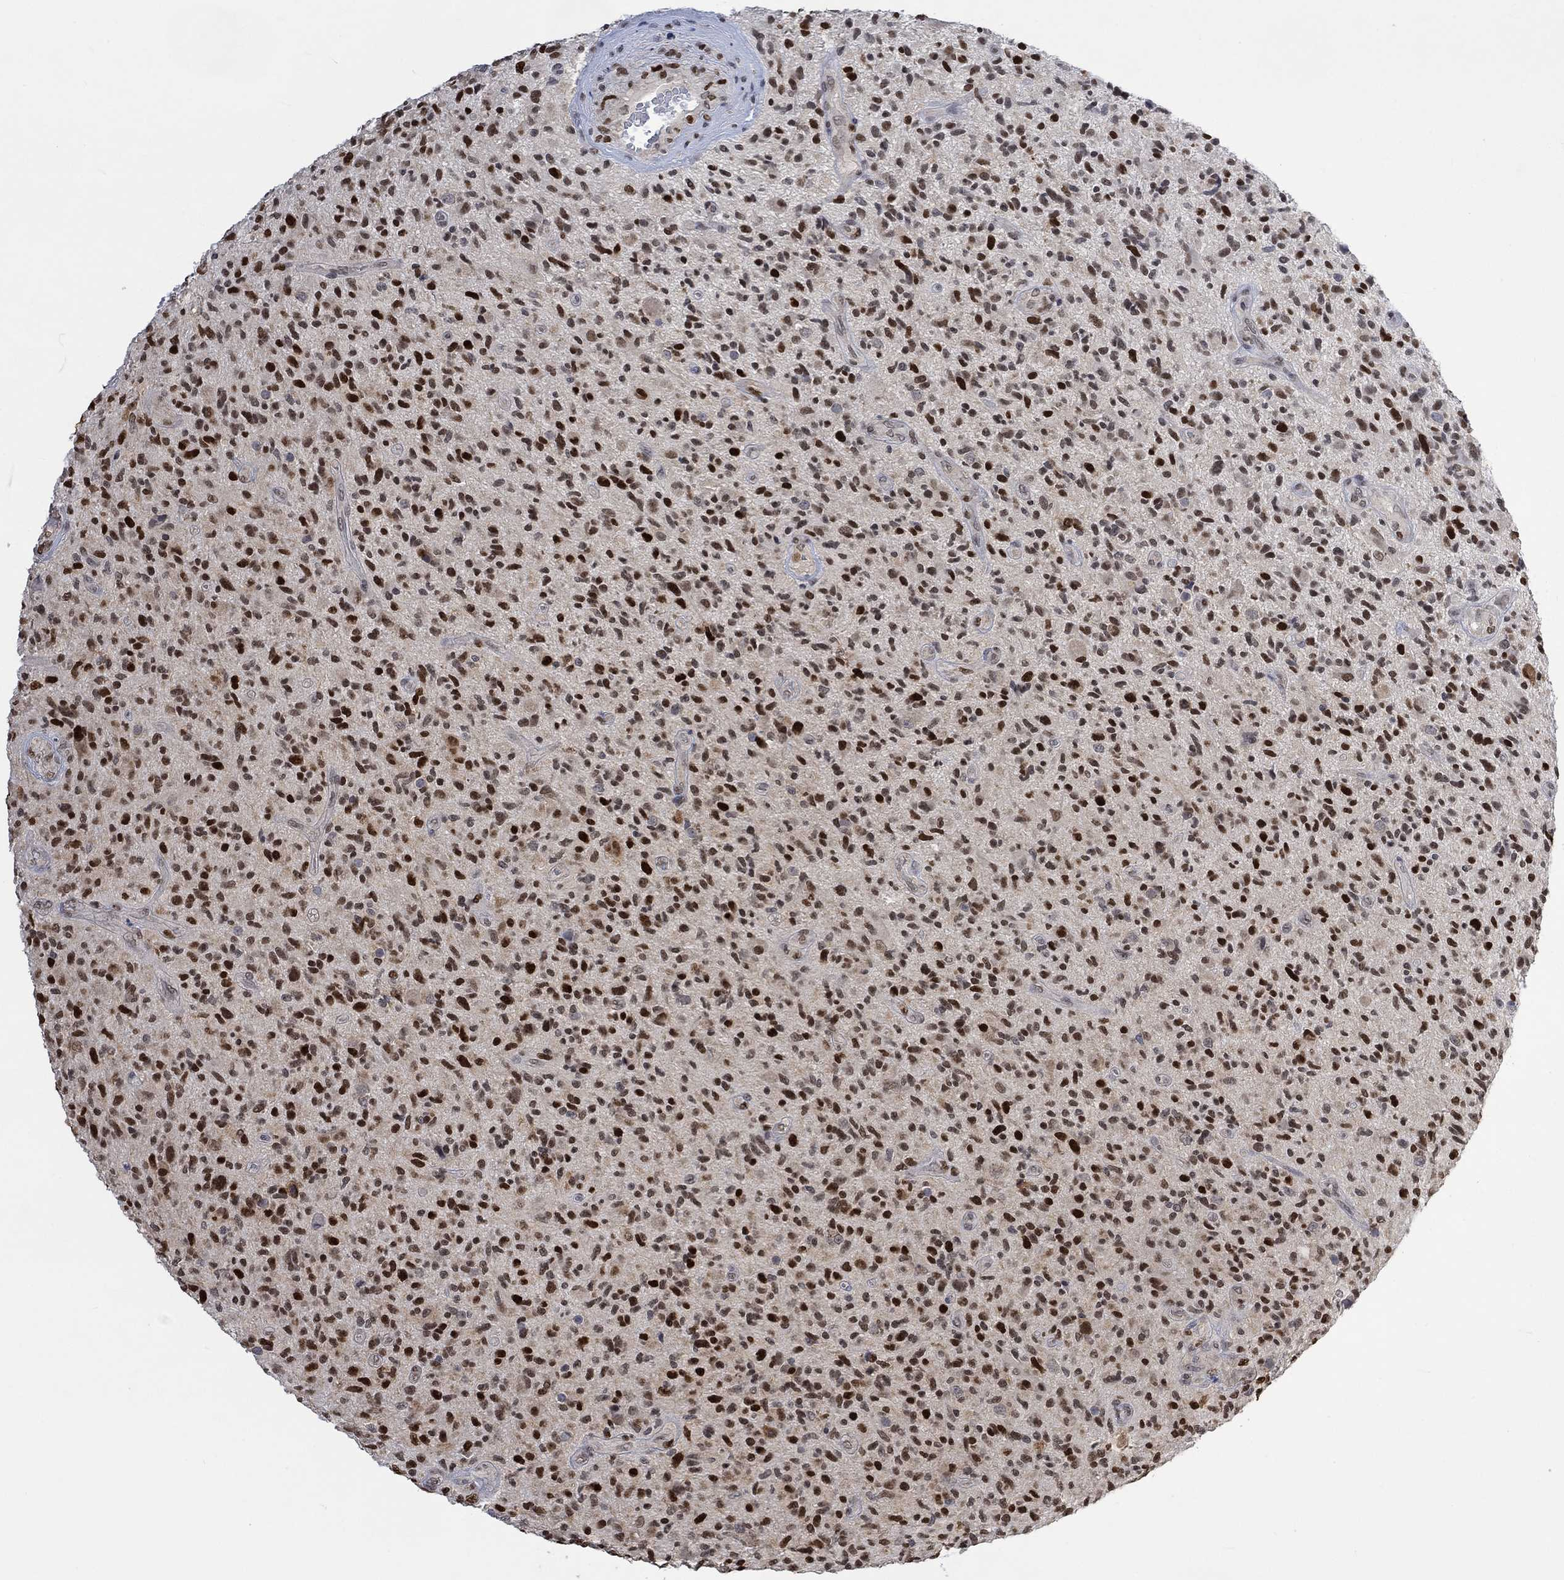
{"staining": {"intensity": "strong", "quantity": "25%-75%", "location": "nuclear"}, "tissue": "glioma", "cell_type": "Tumor cells", "image_type": "cancer", "snomed": [{"axis": "morphology", "description": "Glioma, malignant, High grade"}, {"axis": "topography", "description": "Brain"}], "caption": "A micrograph of human glioma stained for a protein reveals strong nuclear brown staining in tumor cells.", "gene": "RAD54L2", "patient": {"sex": "male", "age": 47}}